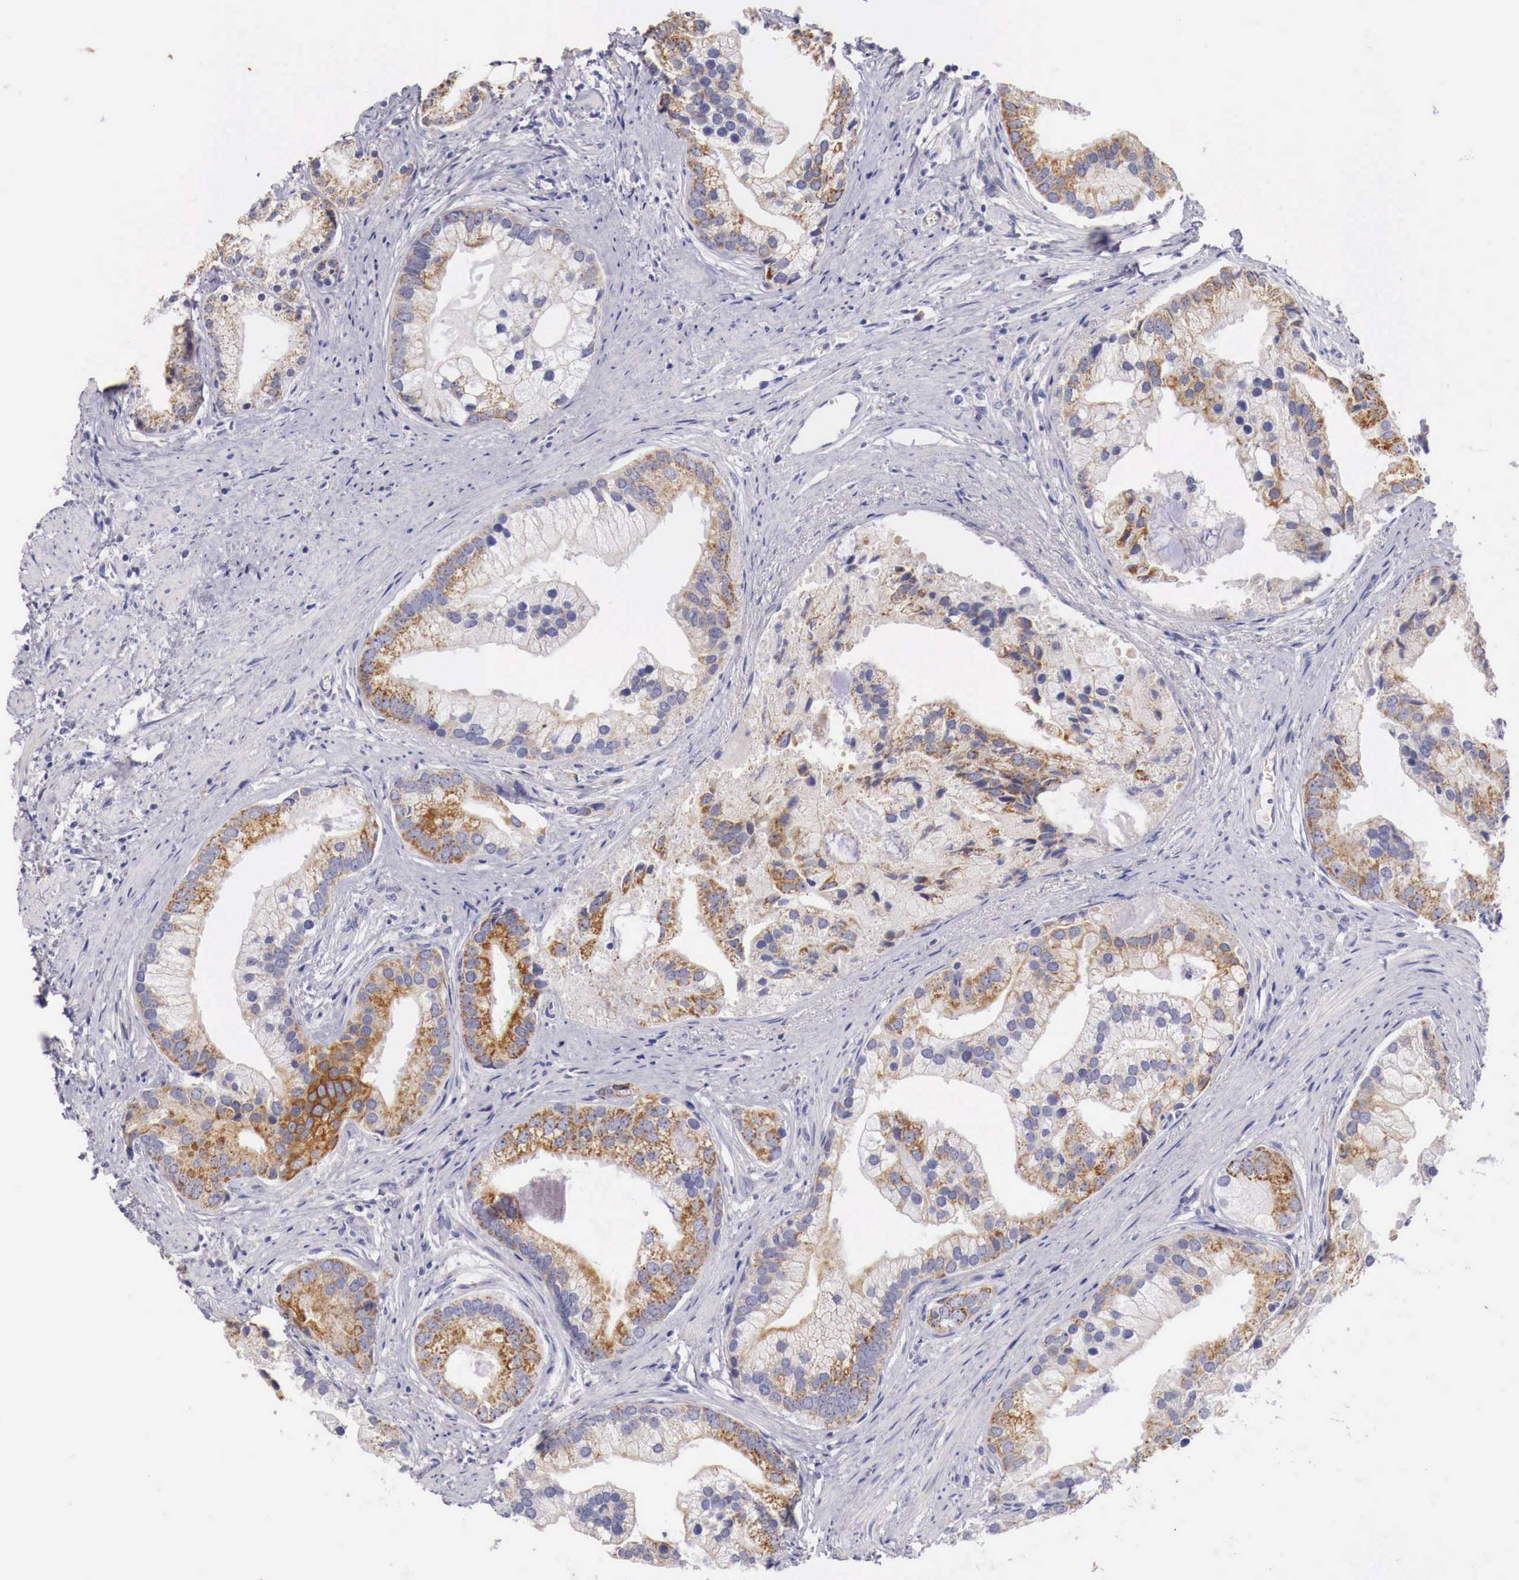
{"staining": {"intensity": "moderate", "quantity": ">75%", "location": "cytoplasmic/membranous"}, "tissue": "prostate cancer", "cell_type": "Tumor cells", "image_type": "cancer", "snomed": [{"axis": "morphology", "description": "Adenocarcinoma, Low grade"}, {"axis": "topography", "description": "Prostate"}], "caption": "This is an image of IHC staining of prostate cancer, which shows moderate staining in the cytoplasmic/membranous of tumor cells.", "gene": "NREP", "patient": {"sex": "male", "age": 71}}